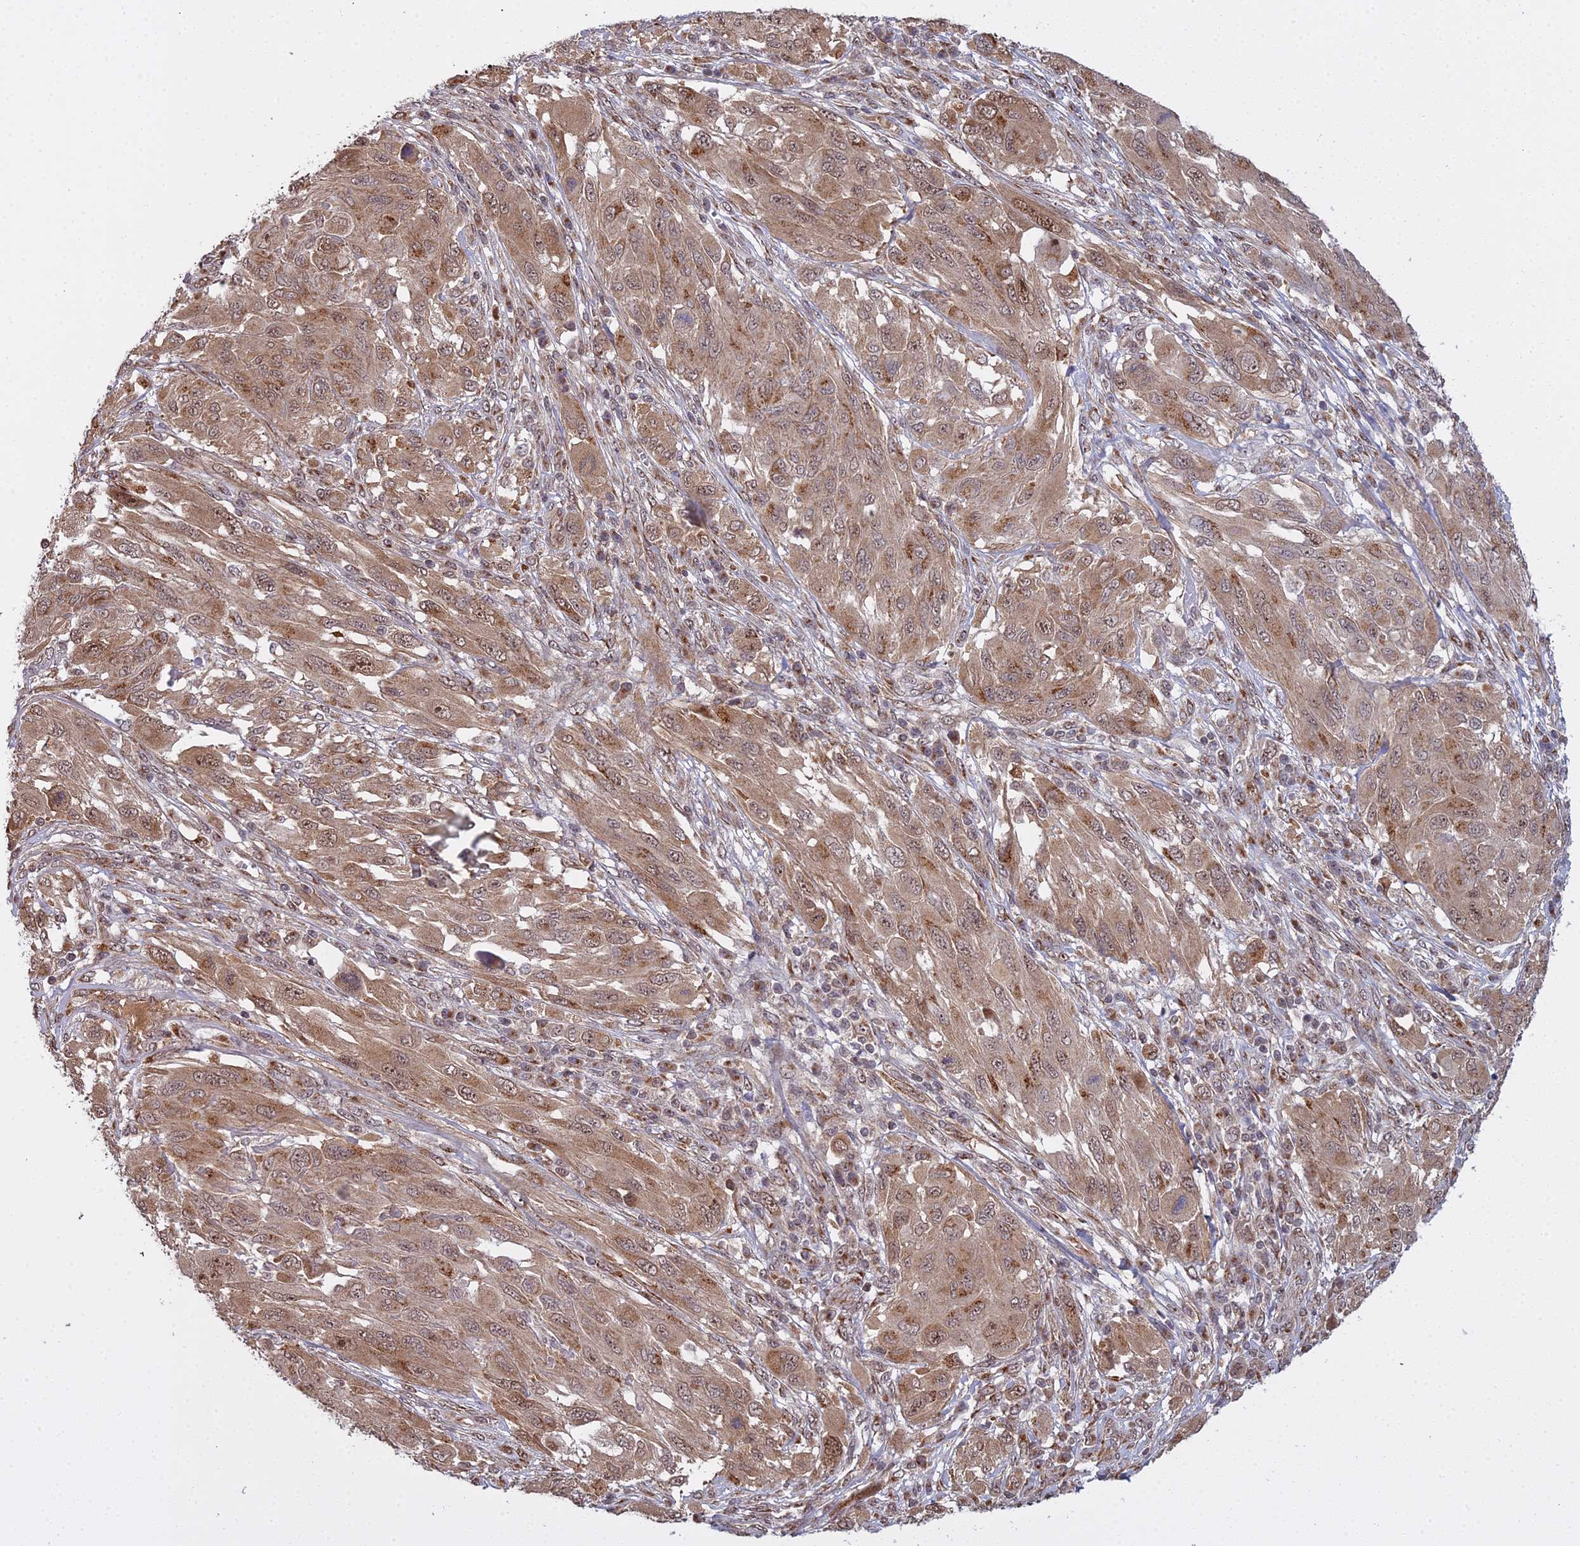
{"staining": {"intensity": "moderate", "quantity": ">75%", "location": "cytoplasmic/membranous,nuclear"}, "tissue": "melanoma", "cell_type": "Tumor cells", "image_type": "cancer", "snomed": [{"axis": "morphology", "description": "Malignant melanoma, NOS"}, {"axis": "topography", "description": "Skin"}], "caption": "Immunohistochemical staining of human melanoma exhibits medium levels of moderate cytoplasmic/membranous and nuclear protein positivity in about >75% of tumor cells.", "gene": "MEOX1", "patient": {"sex": "female", "age": 91}}